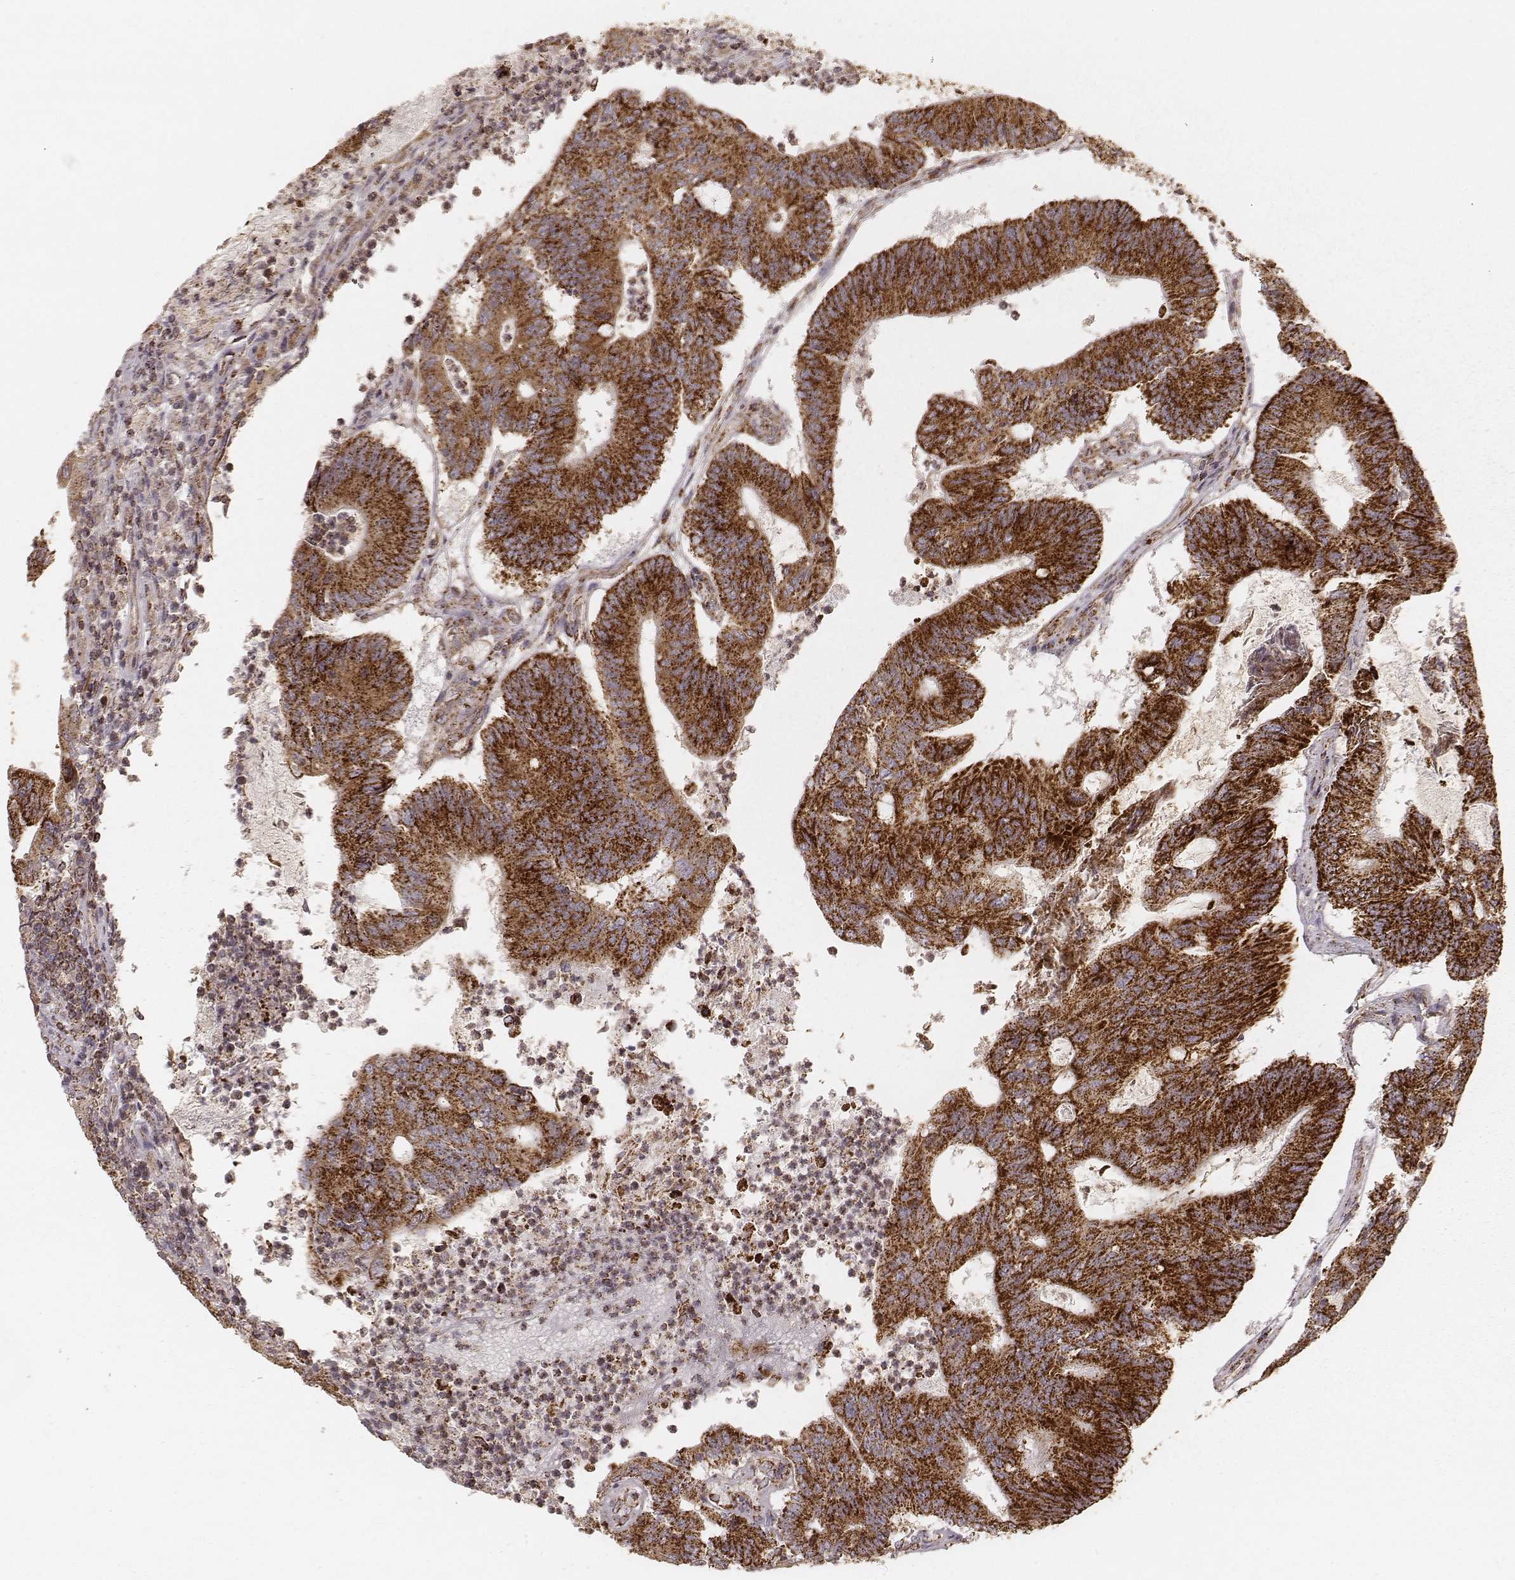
{"staining": {"intensity": "strong", "quantity": ">75%", "location": "cytoplasmic/membranous"}, "tissue": "colorectal cancer", "cell_type": "Tumor cells", "image_type": "cancer", "snomed": [{"axis": "morphology", "description": "Adenocarcinoma, NOS"}, {"axis": "topography", "description": "Colon"}], "caption": "IHC micrograph of colorectal cancer (adenocarcinoma) stained for a protein (brown), which demonstrates high levels of strong cytoplasmic/membranous expression in approximately >75% of tumor cells.", "gene": "CS", "patient": {"sex": "female", "age": 70}}